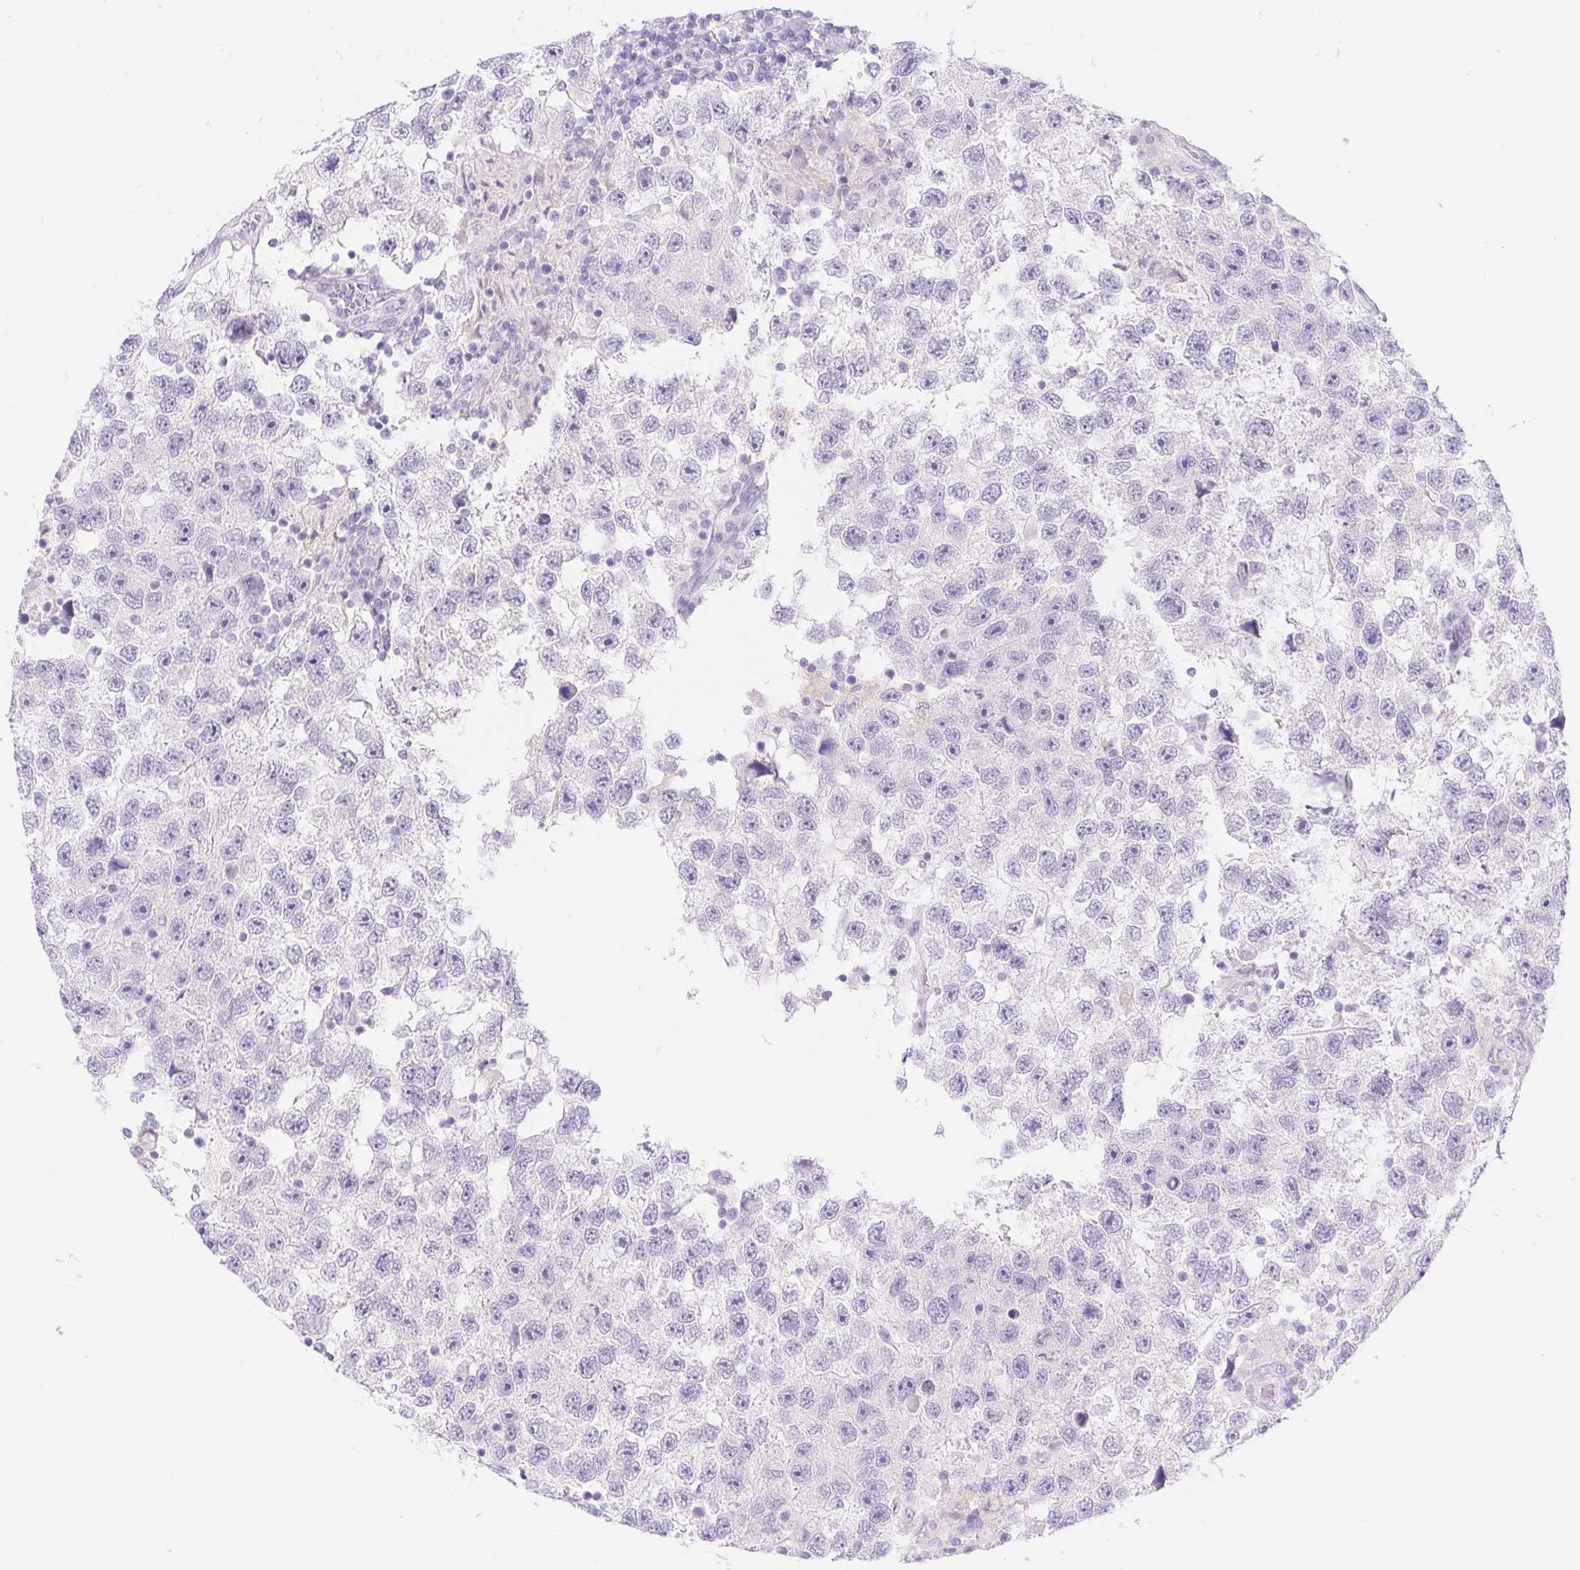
{"staining": {"intensity": "negative", "quantity": "none", "location": "none"}, "tissue": "testis cancer", "cell_type": "Tumor cells", "image_type": "cancer", "snomed": [{"axis": "morphology", "description": "Seminoma, NOS"}, {"axis": "topography", "description": "Testis"}], "caption": "Tumor cells show no significant protein positivity in testis cancer (seminoma).", "gene": "DYNC2LI1", "patient": {"sex": "male", "age": 26}}